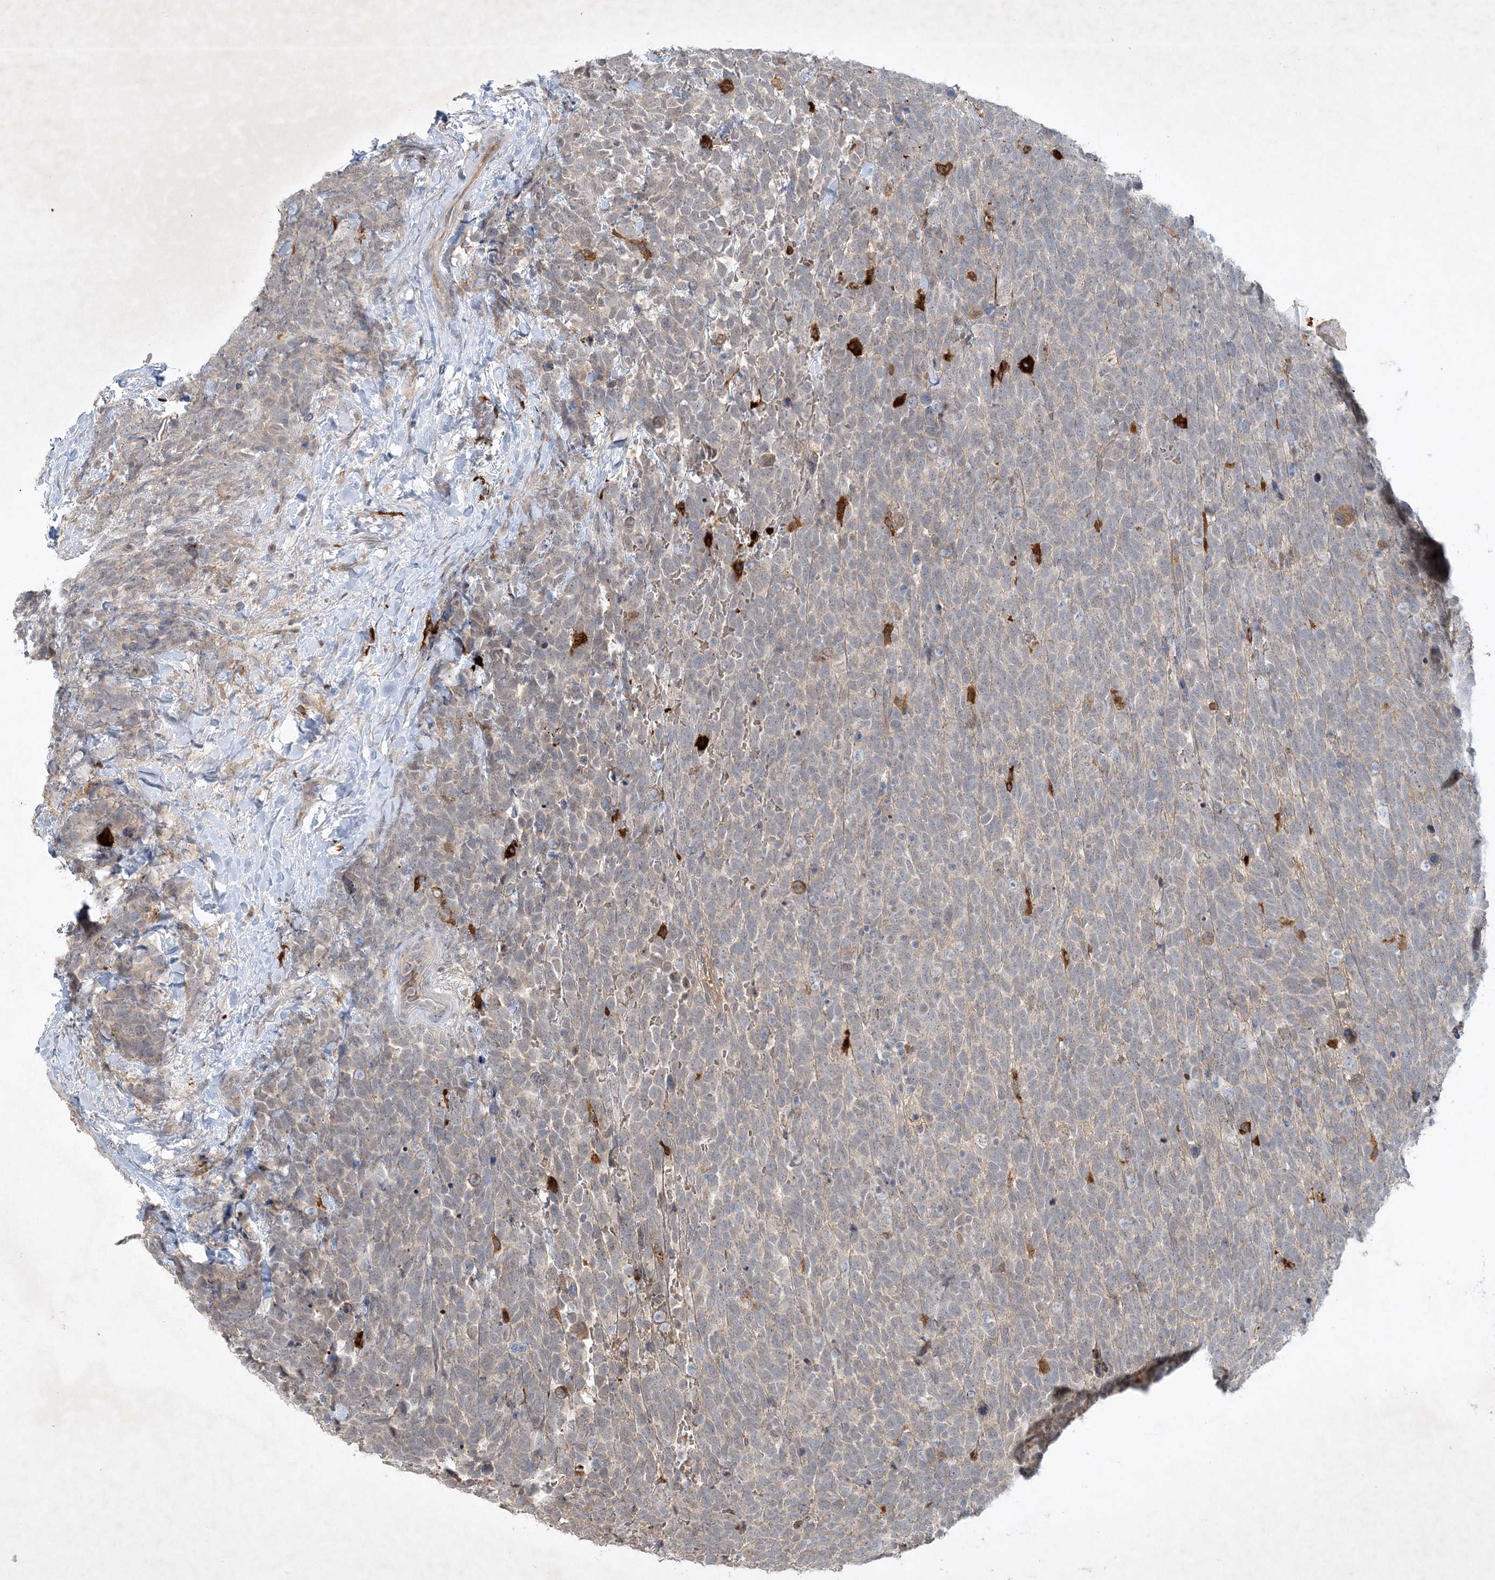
{"staining": {"intensity": "weak", "quantity": "25%-75%", "location": "cytoplasmic/membranous"}, "tissue": "urothelial cancer", "cell_type": "Tumor cells", "image_type": "cancer", "snomed": [{"axis": "morphology", "description": "Urothelial carcinoma, High grade"}, {"axis": "topography", "description": "Urinary bladder"}], "caption": "Weak cytoplasmic/membranous expression is seen in approximately 25%-75% of tumor cells in urothelial cancer.", "gene": "THG1L", "patient": {"sex": "female", "age": 82}}